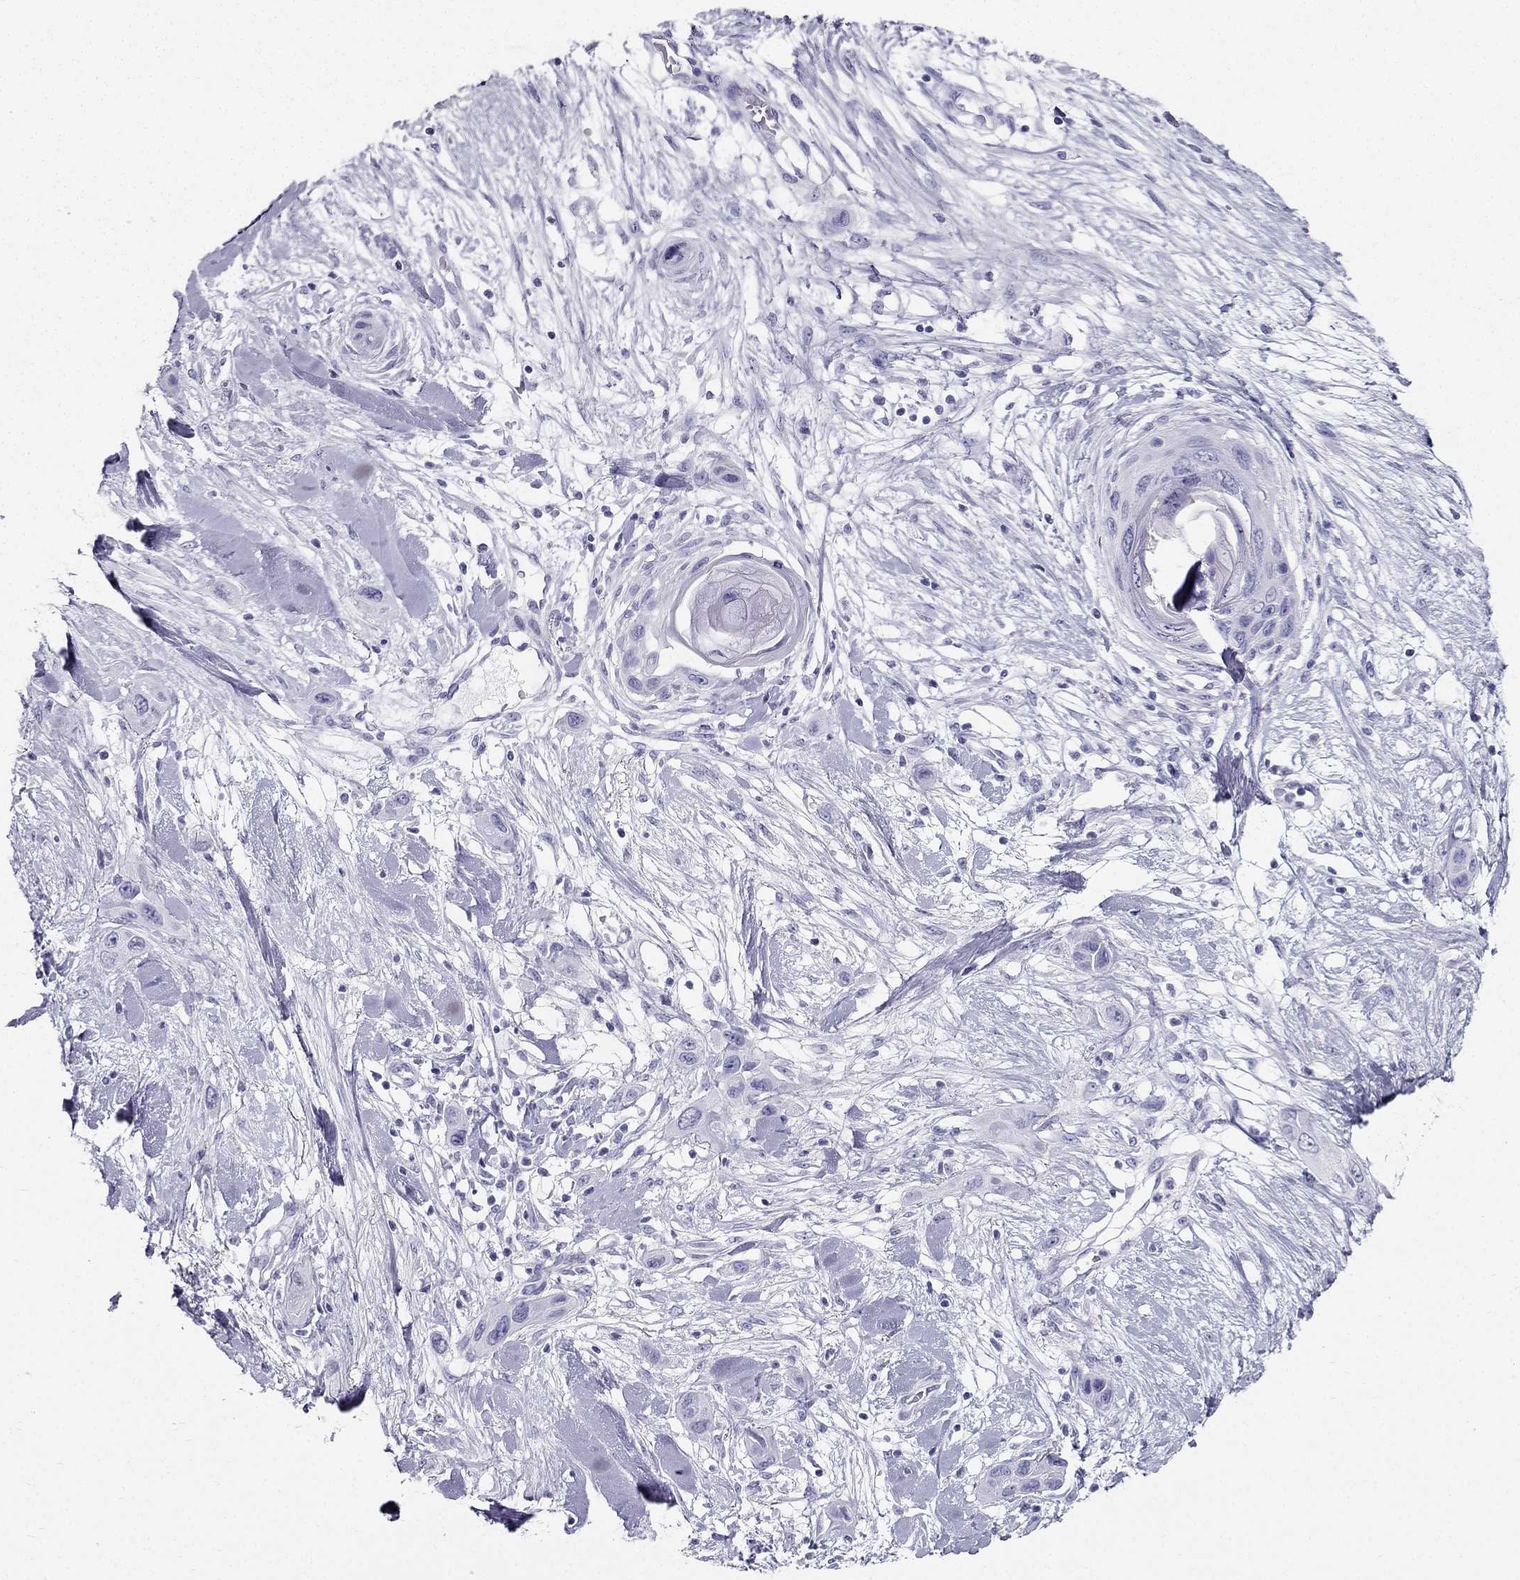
{"staining": {"intensity": "negative", "quantity": "none", "location": "none"}, "tissue": "skin cancer", "cell_type": "Tumor cells", "image_type": "cancer", "snomed": [{"axis": "morphology", "description": "Squamous cell carcinoma, NOS"}, {"axis": "topography", "description": "Skin"}], "caption": "DAB immunohistochemical staining of skin cancer (squamous cell carcinoma) displays no significant positivity in tumor cells. (Brightfield microscopy of DAB immunohistochemistry at high magnification).", "gene": "TFF3", "patient": {"sex": "male", "age": 79}}